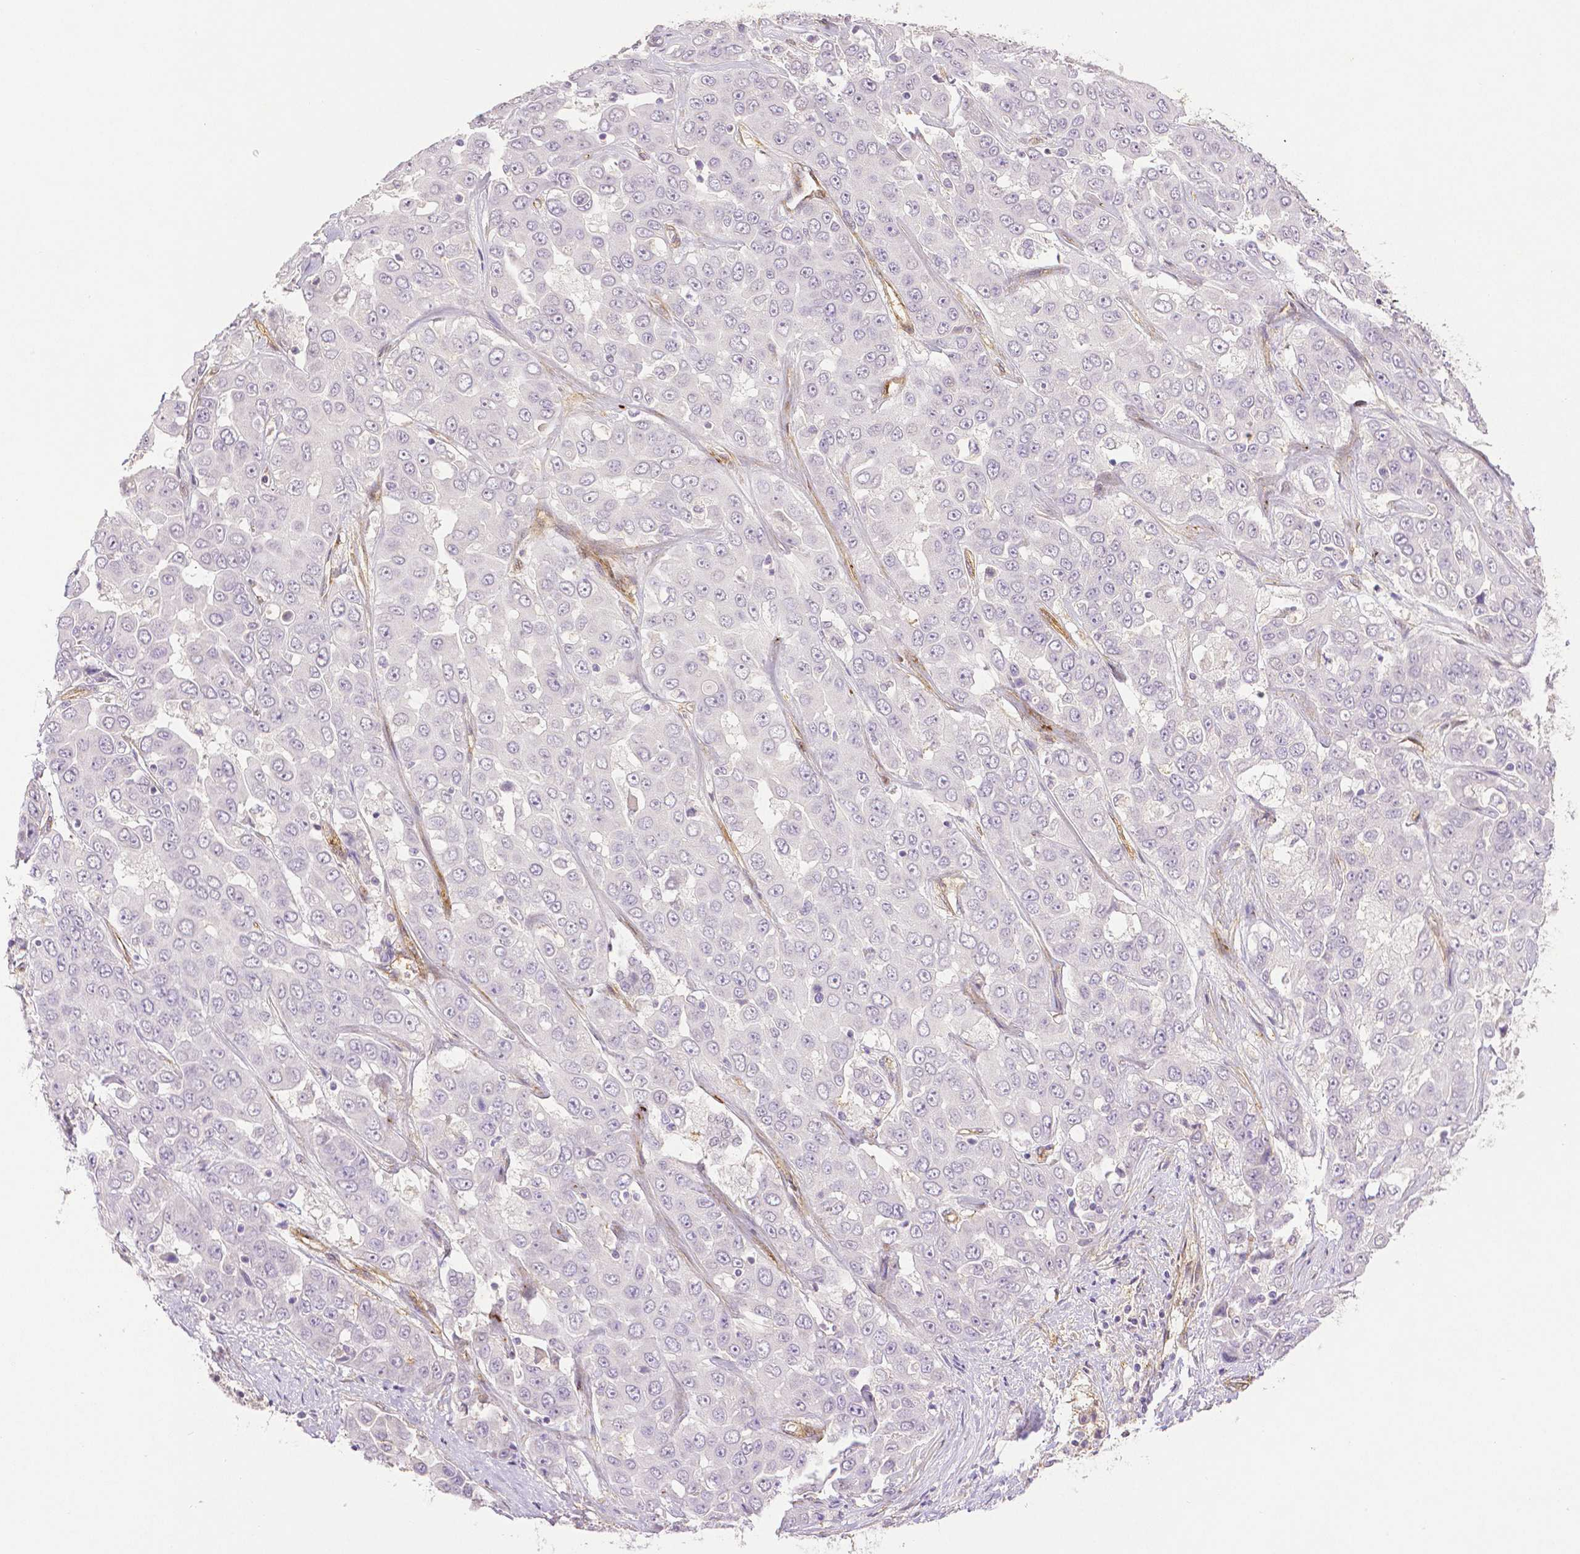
{"staining": {"intensity": "negative", "quantity": "none", "location": "none"}, "tissue": "liver cancer", "cell_type": "Tumor cells", "image_type": "cancer", "snomed": [{"axis": "morphology", "description": "Cholangiocarcinoma"}, {"axis": "topography", "description": "Liver"}], "caption": "Immunohistochemistry image of liver cholangiocarcinoma stained for a protein (brown), which displays no positivity in tumor cells.", "gene": "THY1", "patient": {"sex": "female", "age": 52}}